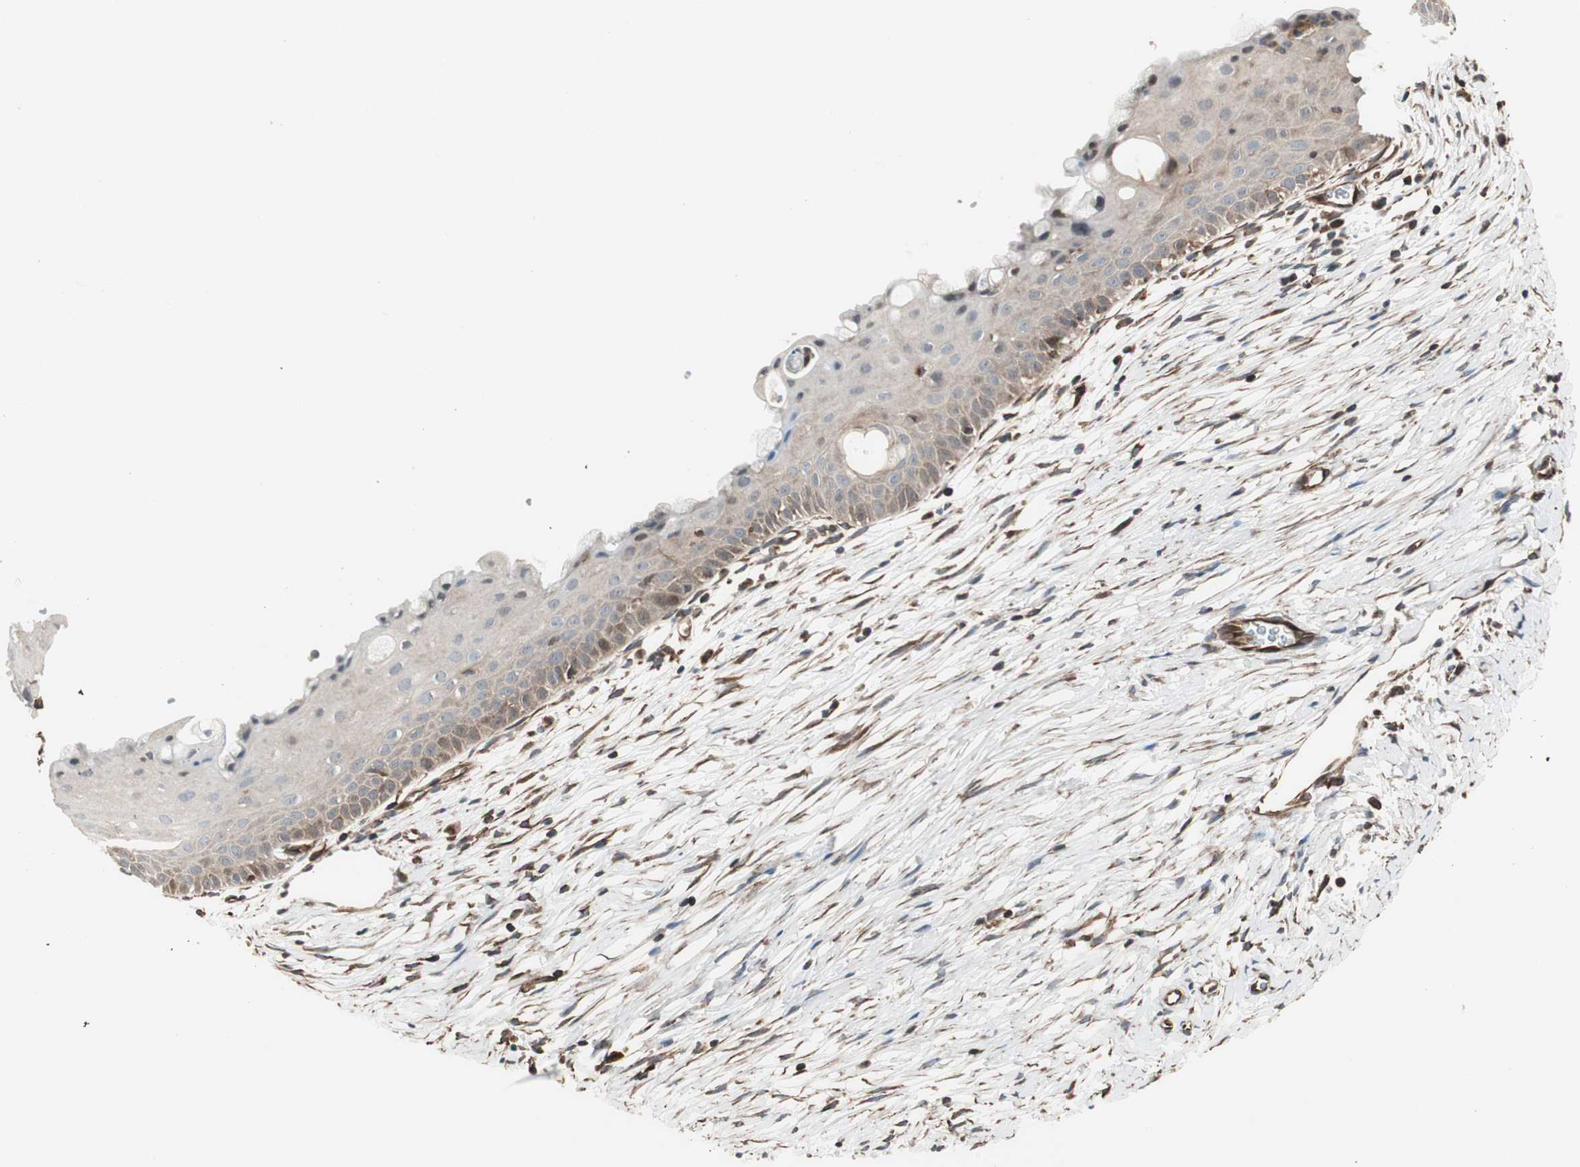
{"staining": {"intensity": "moderate", "quantity": "25%-75%", "location": "cytoplasmic/membranous"}, "tissue": "cervix", "cell_type": "Squamous epithelial cells", "image_type": "normal", "snomed": [{"axis": "morphology", "description": "Normal tissue, NOS"}, {"axis": "topography", "description": "Cervix"}], "caption": "IHC (DAB (3,3'-diaminobenzidine)) staining of benign cervix reveals moderate cytoplasmic/membranous protein expression in approximately 25%-75% of squamous epithelial cells. (DAB (3,3'-diaminobenzidine) = brown stain, brightfield microscopy at high magnification).", "gene": "MAD2L2", "patient": {"sex": "female", "age": 39}}